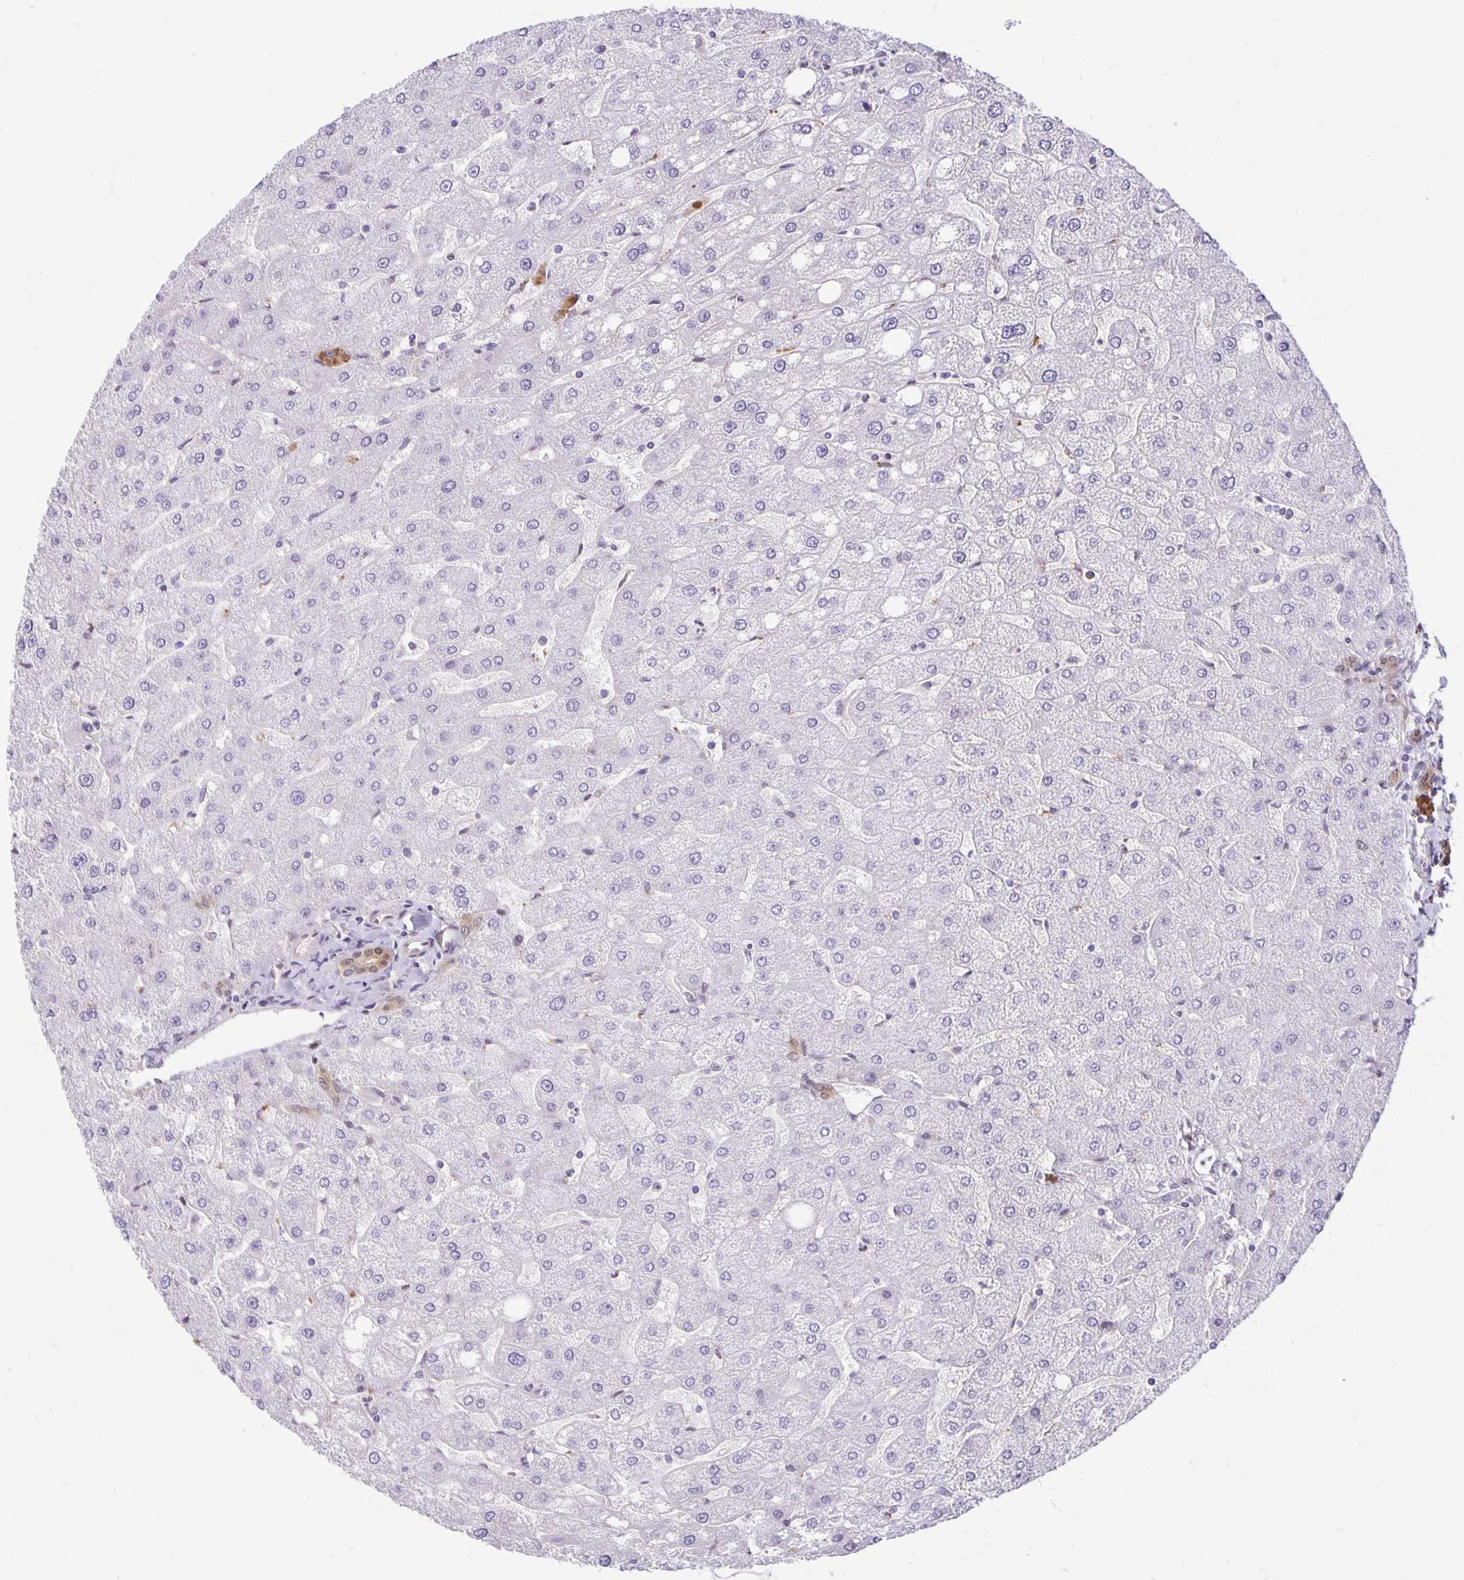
{"staining": {"intensity": "weak", "quantity": "25%-75%", "location": "cytoplasmic/membranous"}, "tissue": "liver", "cell_type": "Cholangiocytes", "image_type": "normal", "snomed": [{"axis": "morphology", "description": "Normal tissue, NOS"}, {"axis": "topography", "description": "Liver"}], "caption": "Immunohistochemistry (DAB) staining of unremarkable liver demonstrates weak cytoplasmic/membranous protein positivity in approximately 25%-75% of cholangiocytes.", "gene": "TAX1BP3", "patient": {"sex": "male", "age": 67}}